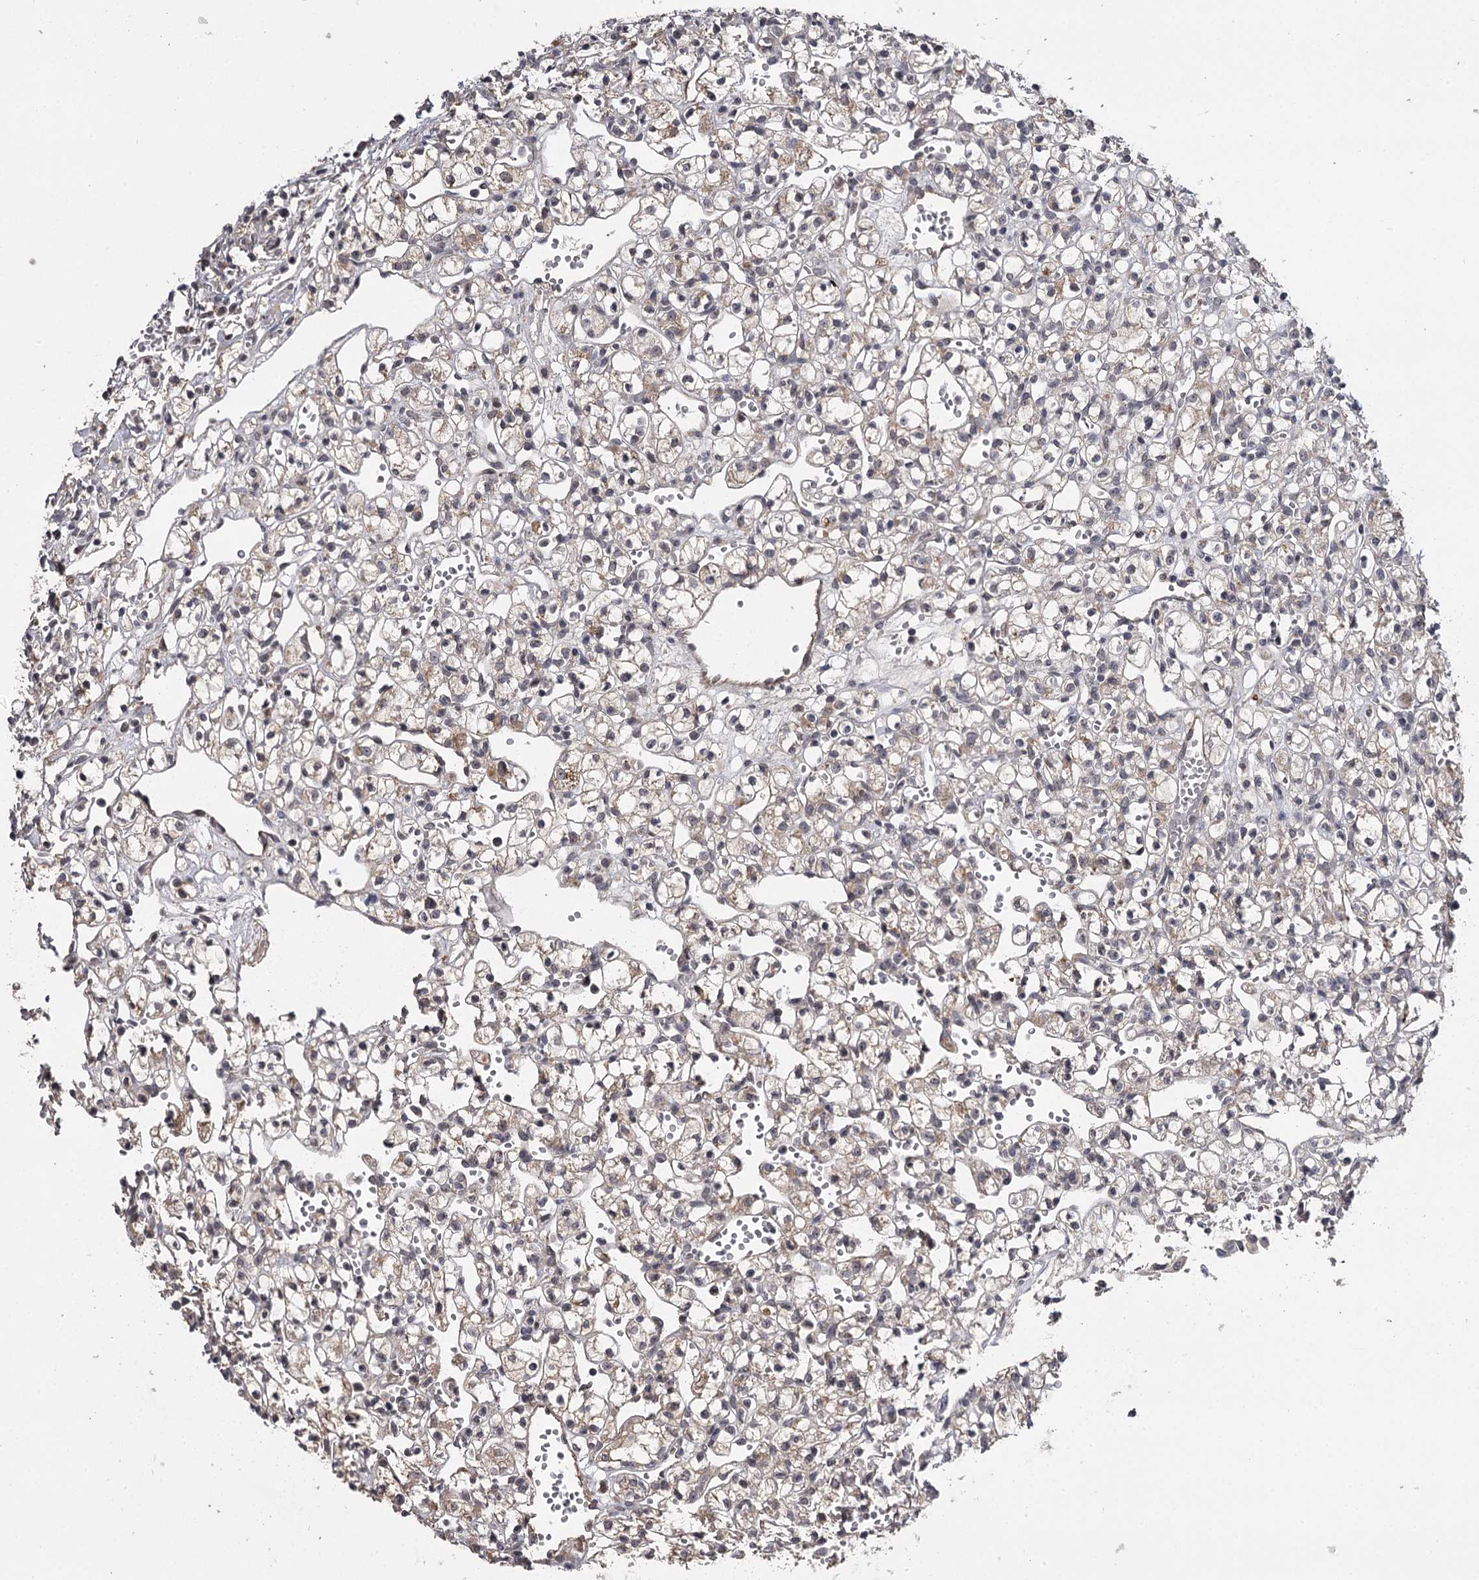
{"staining": {"intensity": "weak", "quantity": "25%-75%", "location": "cytoplasmic/membranous"}, "tissue": "renal cancer", "cell_type": "Tumor cells", "image_type": "cancer", "snomed": [{"axis": "morphology", "description": "Adenocarcinoma, NOS"}, {"axis": "topography", "description": "Kidney"}], "caption": "Protein analysis of renal cancer tissue shows weak cytoplasmic/membranous staining in about 25%-75% of tumor cells. (brown staining indicates protein expression, while blue staining denotes nuclei).", "gene": "CWF19L2", "patient": {"sex": "female", "age": 59}}